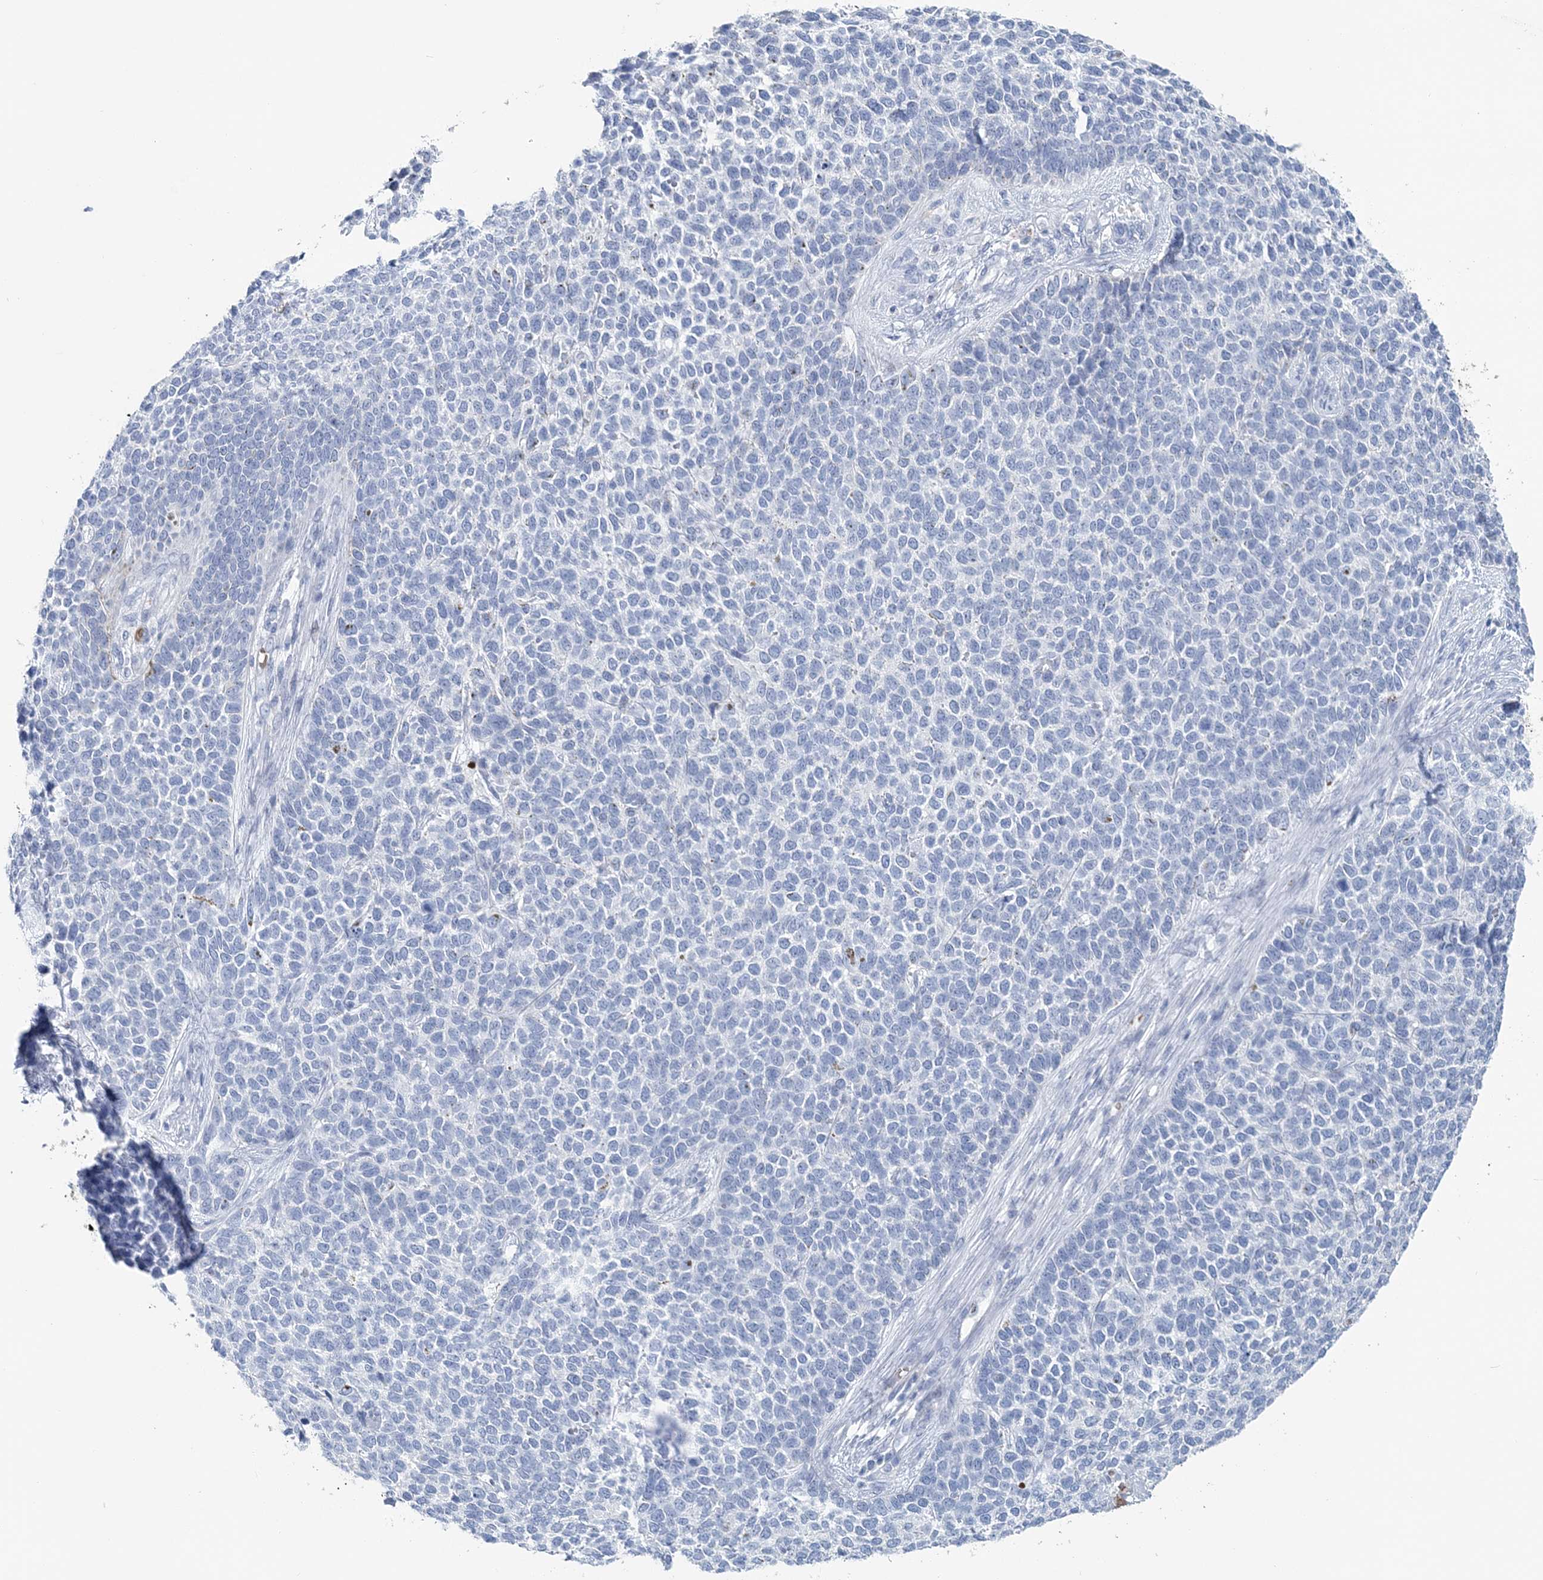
{"staining": {"intensity": "negative", "quantity": "none", "location": "none"}, "tissue": "skin cancer", "cell_type": "Tumor cells", "image_type": "cancer", "snomed": [{"axis": "morphology", "description": "Basal cell carcinoma"}, {"axis": "topography", "description": "Skin"}], "caption": "High magnification brightfield microscopy of skin basal cell carcinoma stained with DAB (brown) and counterstained with hematoxylin (blue): tumor cells show no significant expression.", "gene": "HBD", "patient": {"sex": "female", "age": 84}}